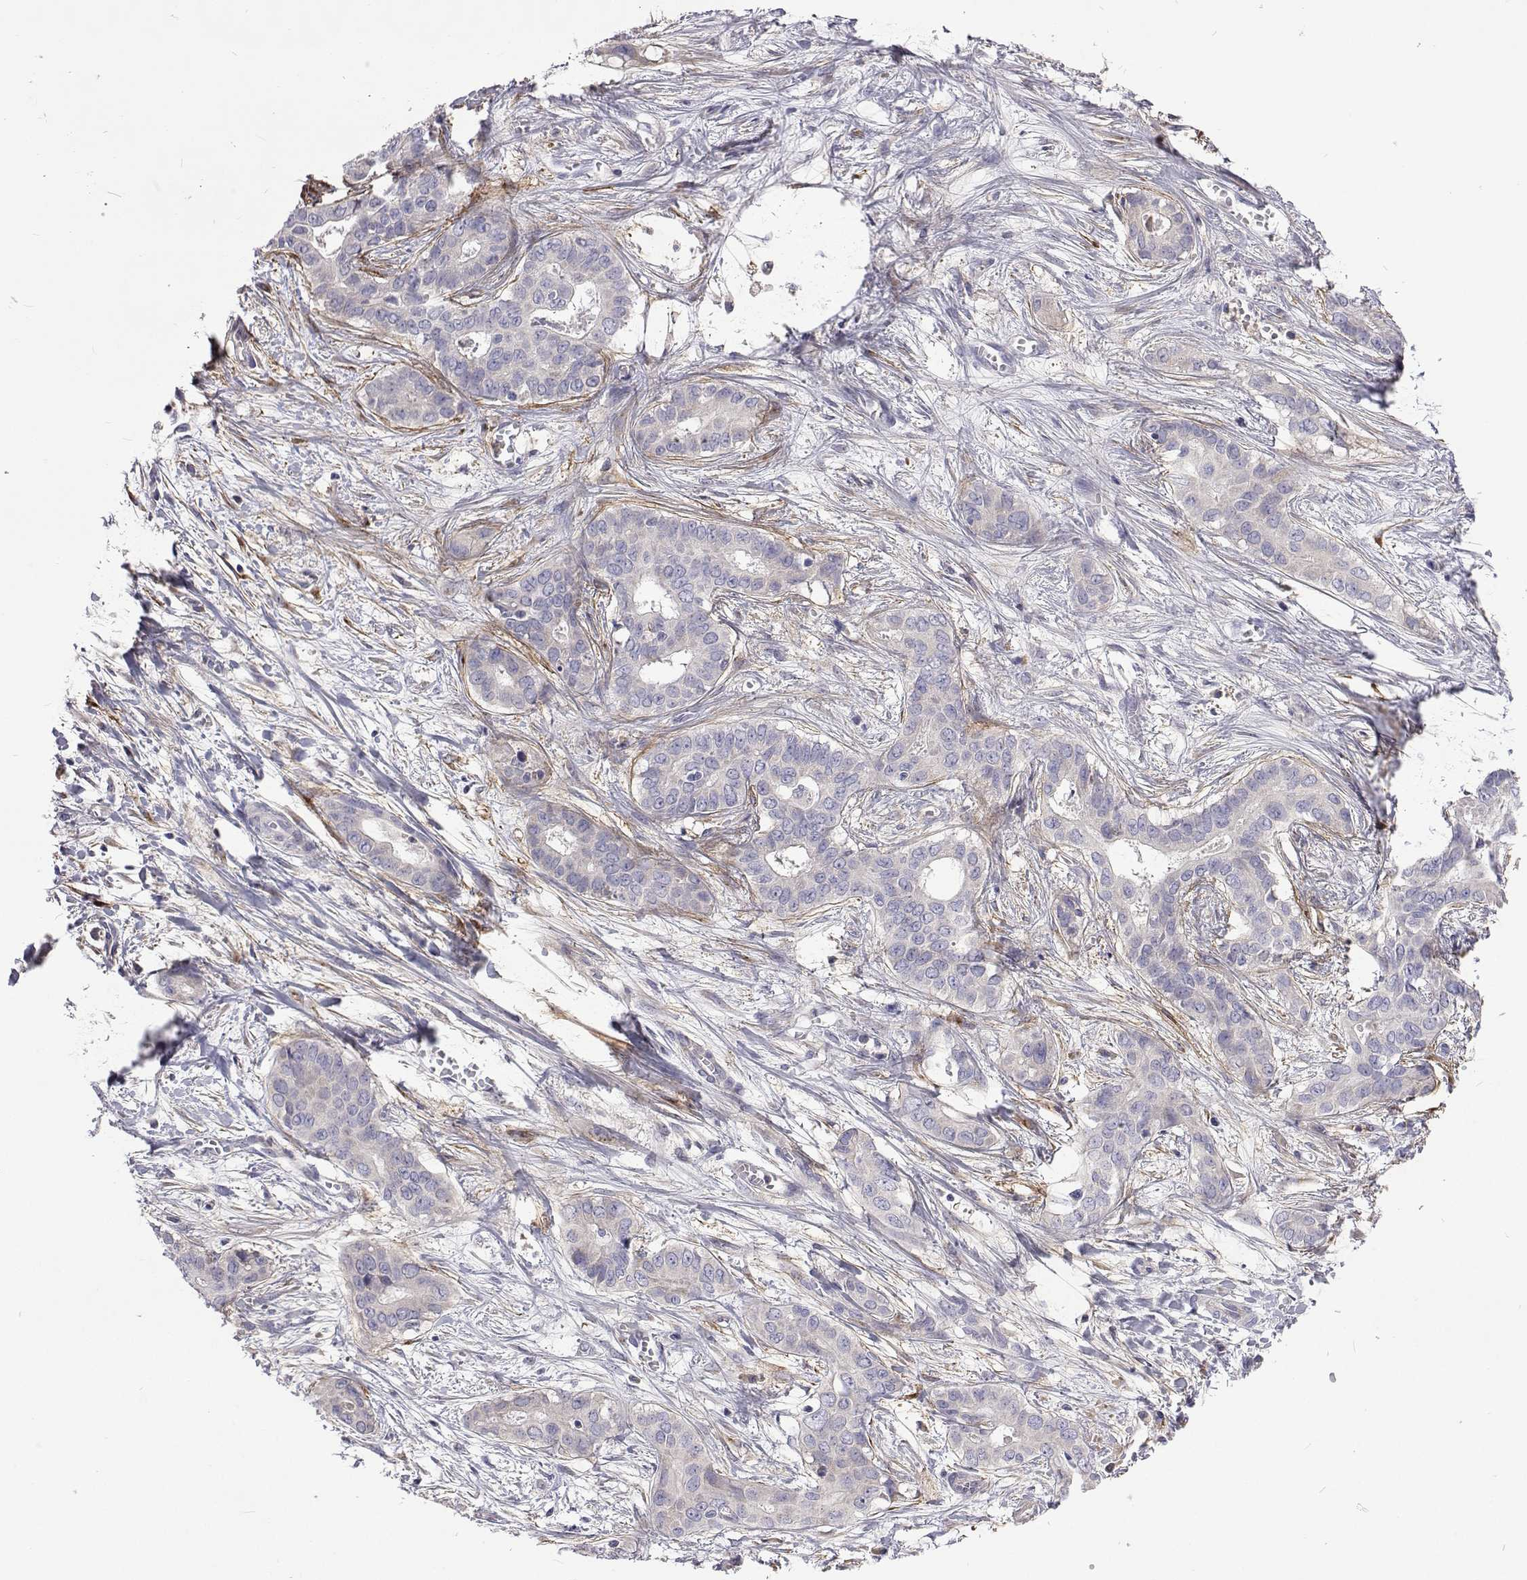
{"staining": {"intensity": "negative", "quantity": "none", "location": "none"}, "tissue": "liver cancer", "cell_type": "Tumor cells", "image_type": "cancer", "snomed": [{"axis": "morphology", "description": "Cholangiocarcinoma"}, {"axis": "topography", "description": "Liver"}], "caption": "Micrograph shows no significant protein staining in tumor cells of liver cholangiocarcinoma.", "gene": "NPR3", "patient": {"sex": "female", "age": 65}}